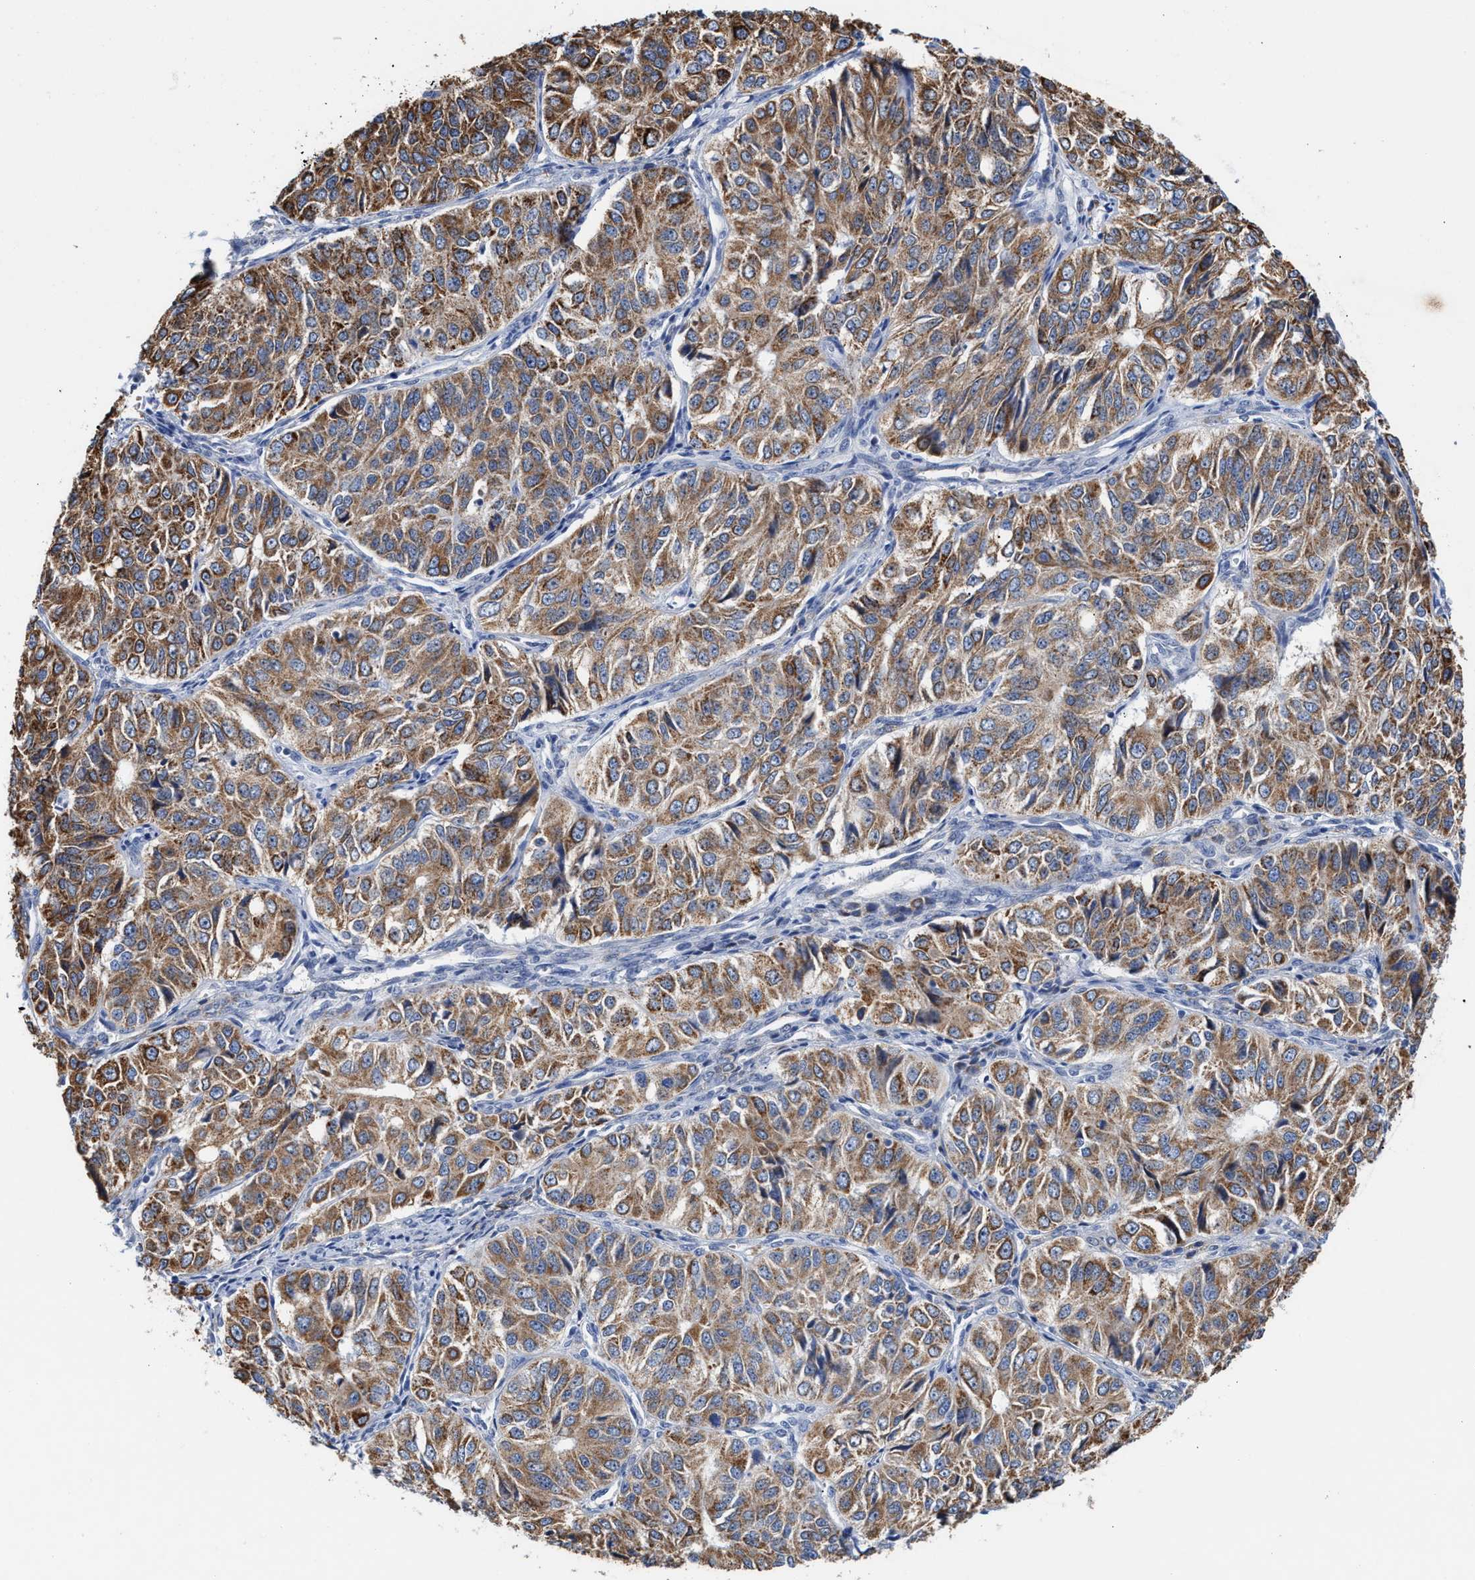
{"staining": {"intensity": "moderate", "quantity": ">75%", "location": "cytoplasmic/membranous"}, "tissue": "ovarian cancer", "cell_type": "Tumor cells", "image_type": "cancer", "snomed": [{"axis": "morphology", "description": "Carcinoma, endometroid"}, {"axis": "topography", "description": "Ovary"}], "caption": "Moderate cytoplasmic/membranous positivity is seen in about >75% of tumor cells in ovarian endometroid carcinoma.", "gene": "JAG1", "patient": {"sex": "female", "age": 51}}